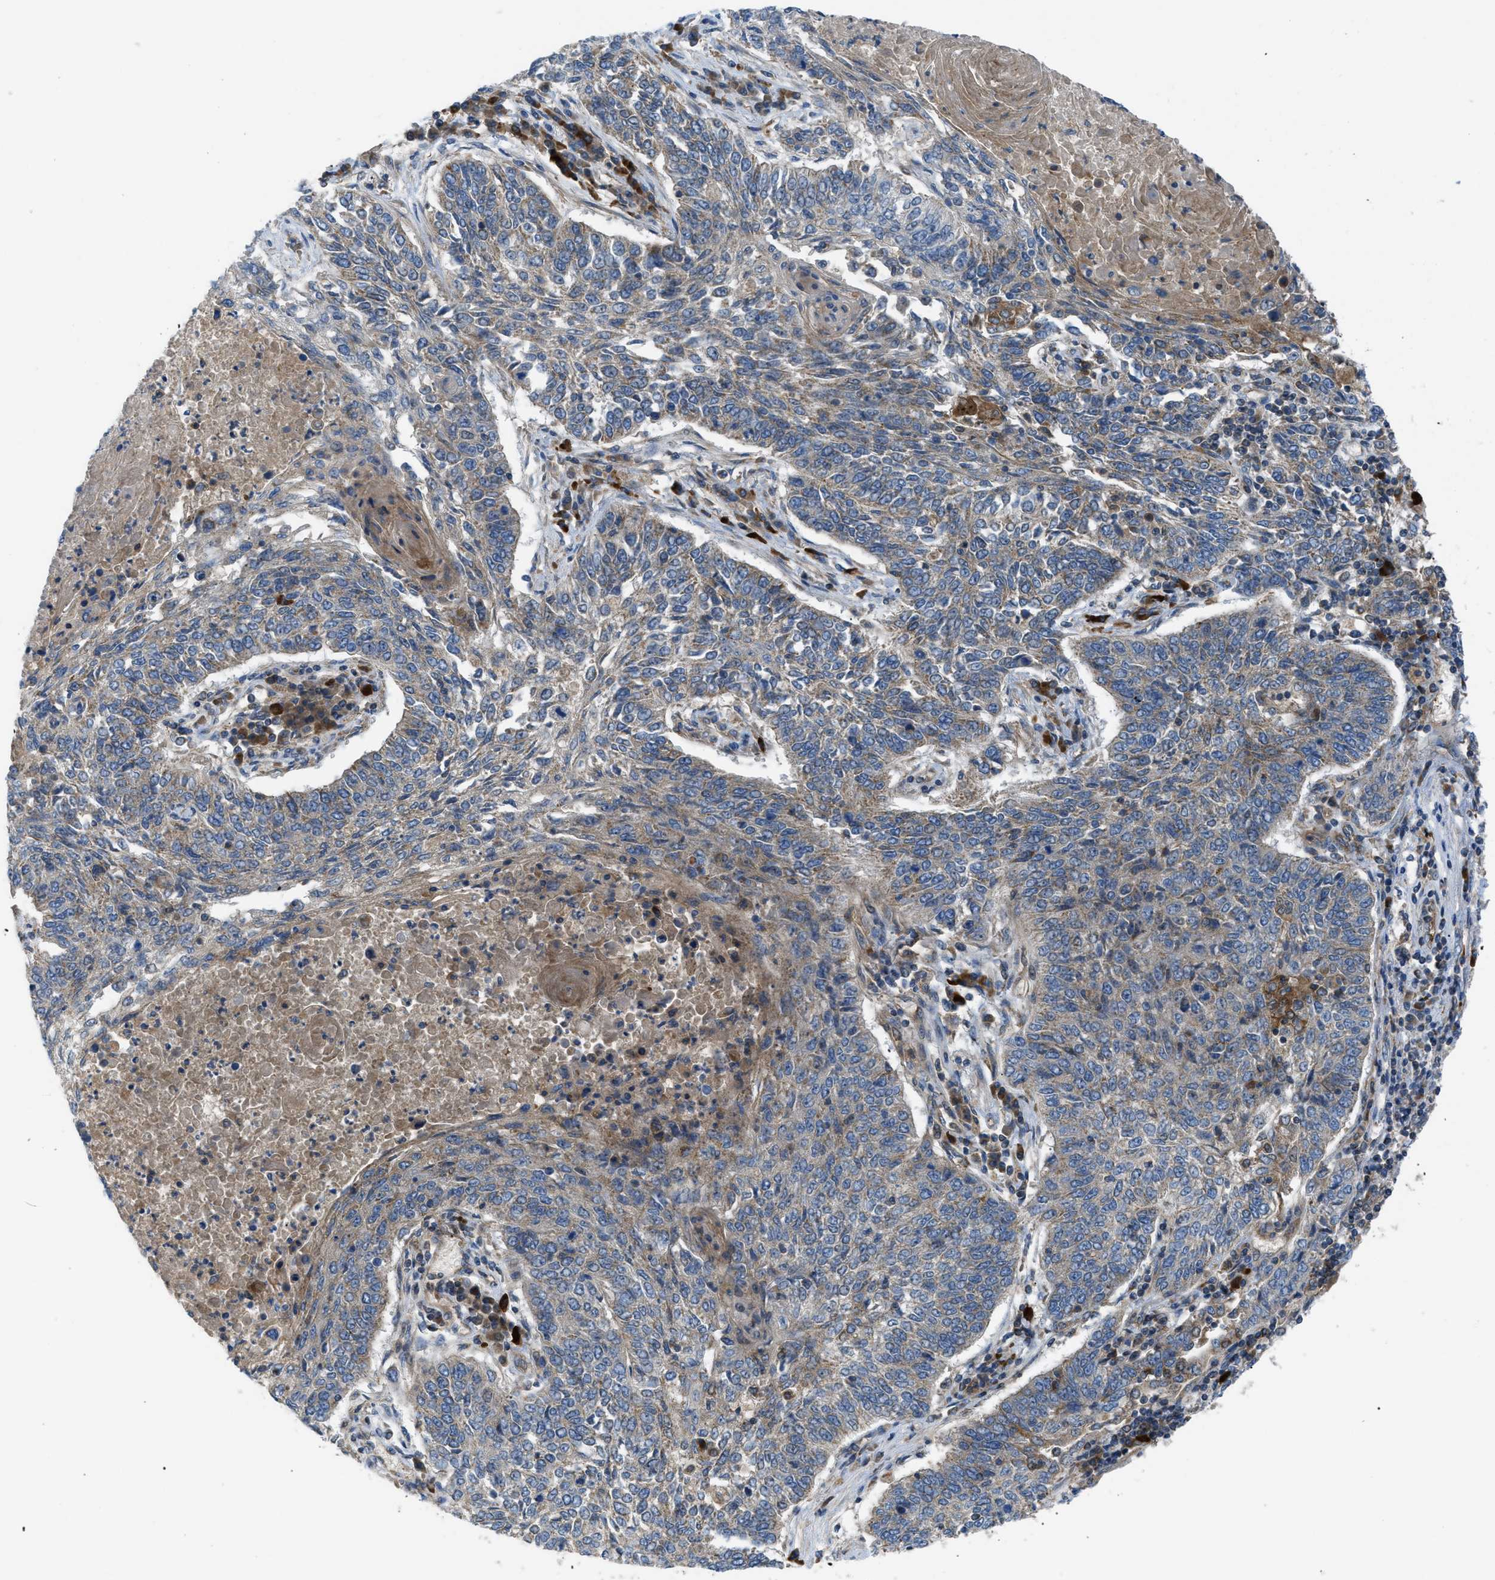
{"staining": {"intensity": "weak", "quantity": "25%-75%", "location": "cytoplasmic/membranous"}, "tissue": "lung cancer", "cell_type": "Tumor cells", "image_type": "cancer", "snomed": [{"axis": "morphology", "description": "Normal tissue, NOS"}, {"axis": "morphology", "description": "Squamous cell carcinoma, NOS"}, {"axis": "topography", "description": "Cartilage tissue"}, {"axis": "topography", "description": "Bronchus"}, {"axis": "topography", "description": "Lung"}], "caption": "This histopathology image reveals IHC staining of lung cancer (squamous cell carcinoma), with low weak cytoplasmic/membranous staining in about 25%-75% of tumor cells.", "gene": "ATP2A3", "patient": {"sex": "female", "age": 49}}